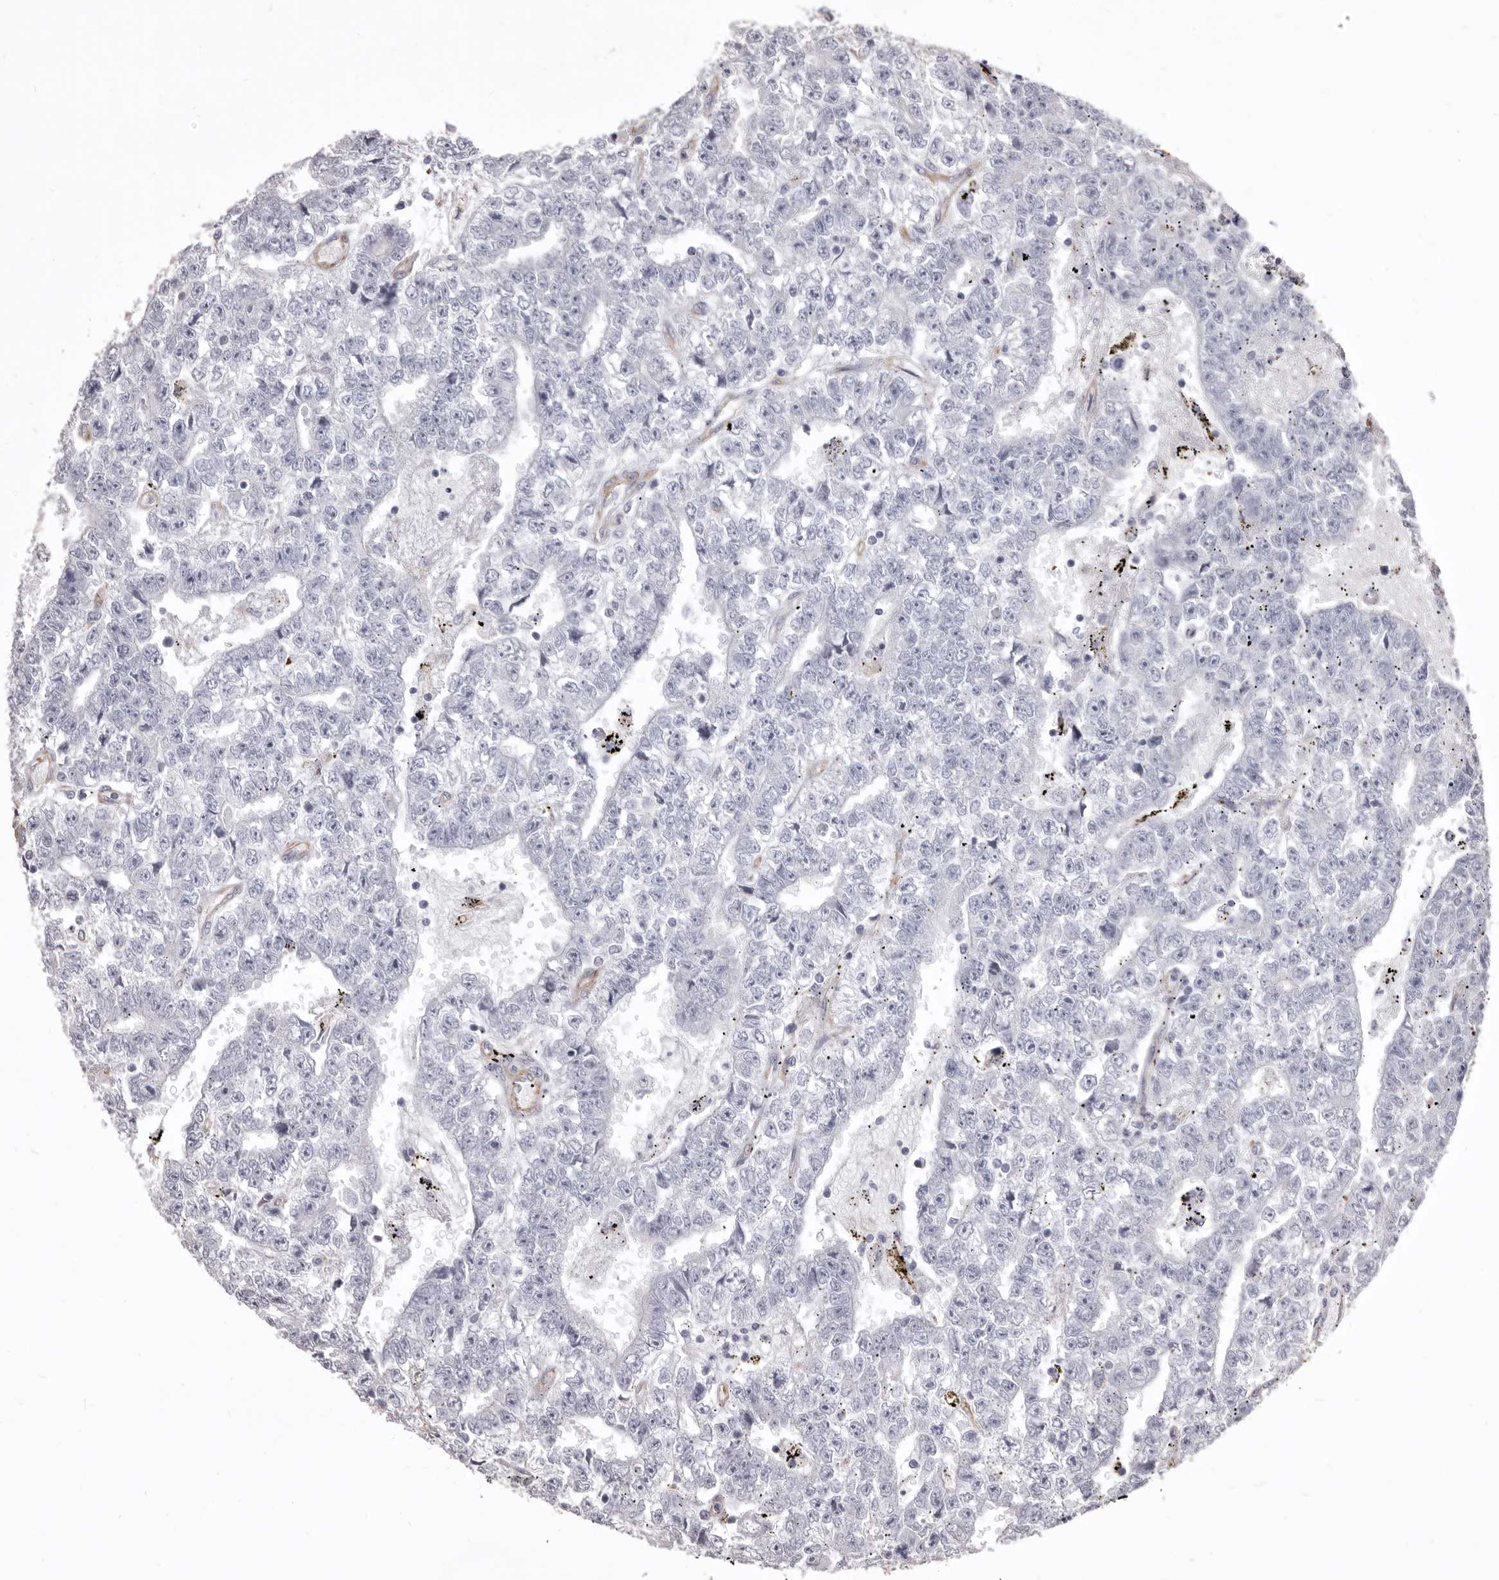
{"staining": {"intensity": "negative", "quantity": "none", "location": "none"}, "tissue": "testis cancer", "cell_type": "Tumor cells", "image_type": "cancer", "snomed": [{"axis": "morphology", "description": "Carcinoma, Embryonal, NOS"}, {"axis": "topography", "description": "Testis"}], "caption": "The micrograph shows no staining of tumor cells in testis cancer (embryonal carcinoma).", "gene": "MTURN", "patient": {"sex": "male", "age": 25}}